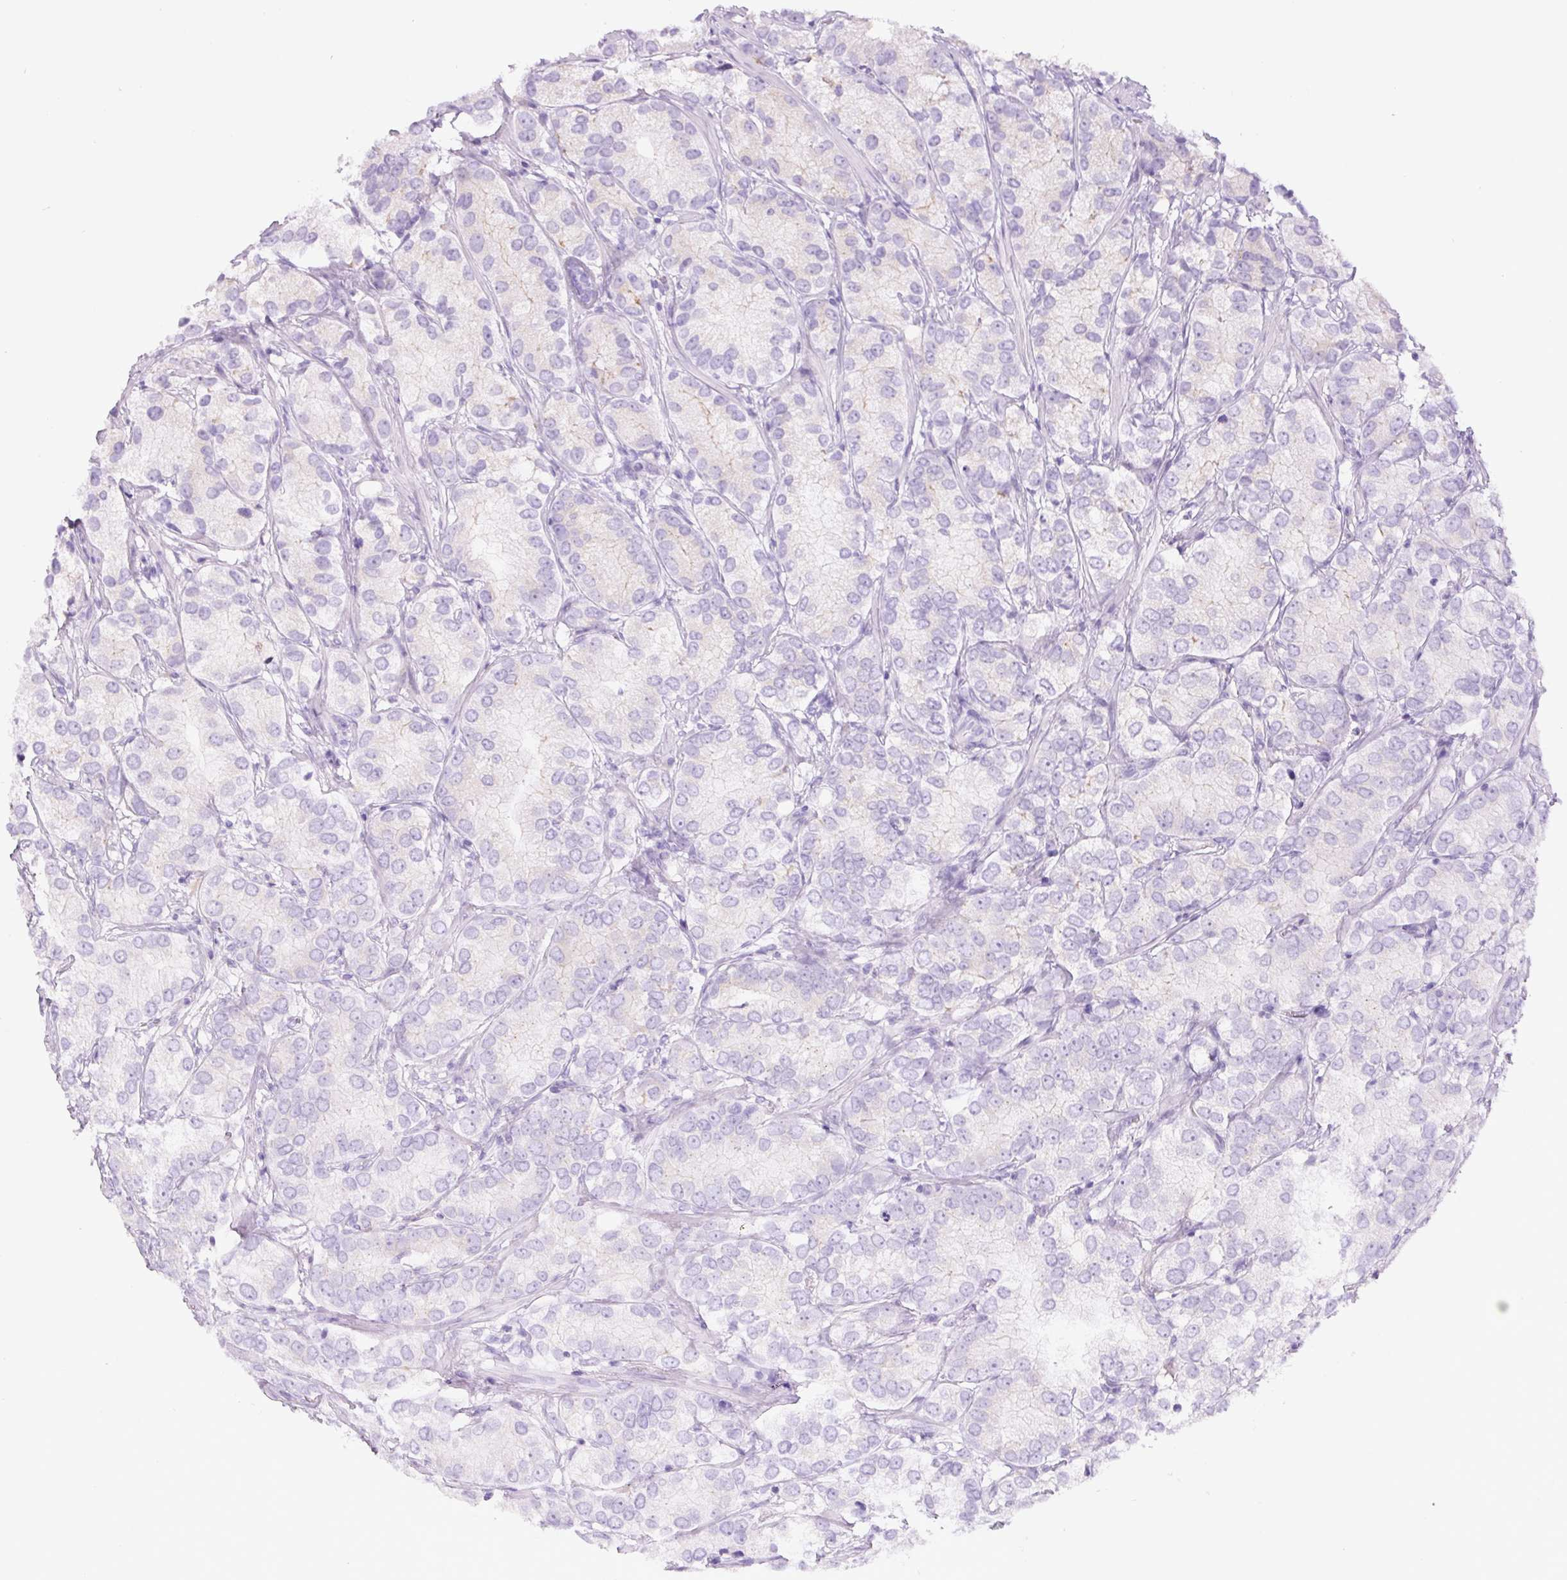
{"staining": {"intensity": "negative", "quantity": "none", "location": "none"}, "tissue": "prostate cancer", "cell_type": "Tumor cells", "image_type": "cancer", "snomed": [{"axis": "morphology", "description": "Adenocarcinoma, High grade"}, {"axis": "topography", "description": "Prostate"}], "caption": "DAB (3,3'-diaminobenzidine) immunohistochemical staining of human prostate cancer displays no significant positivity in tumor cells.", "gene": "RSPO4", "patient": {"sex": "male", "age": 82}}